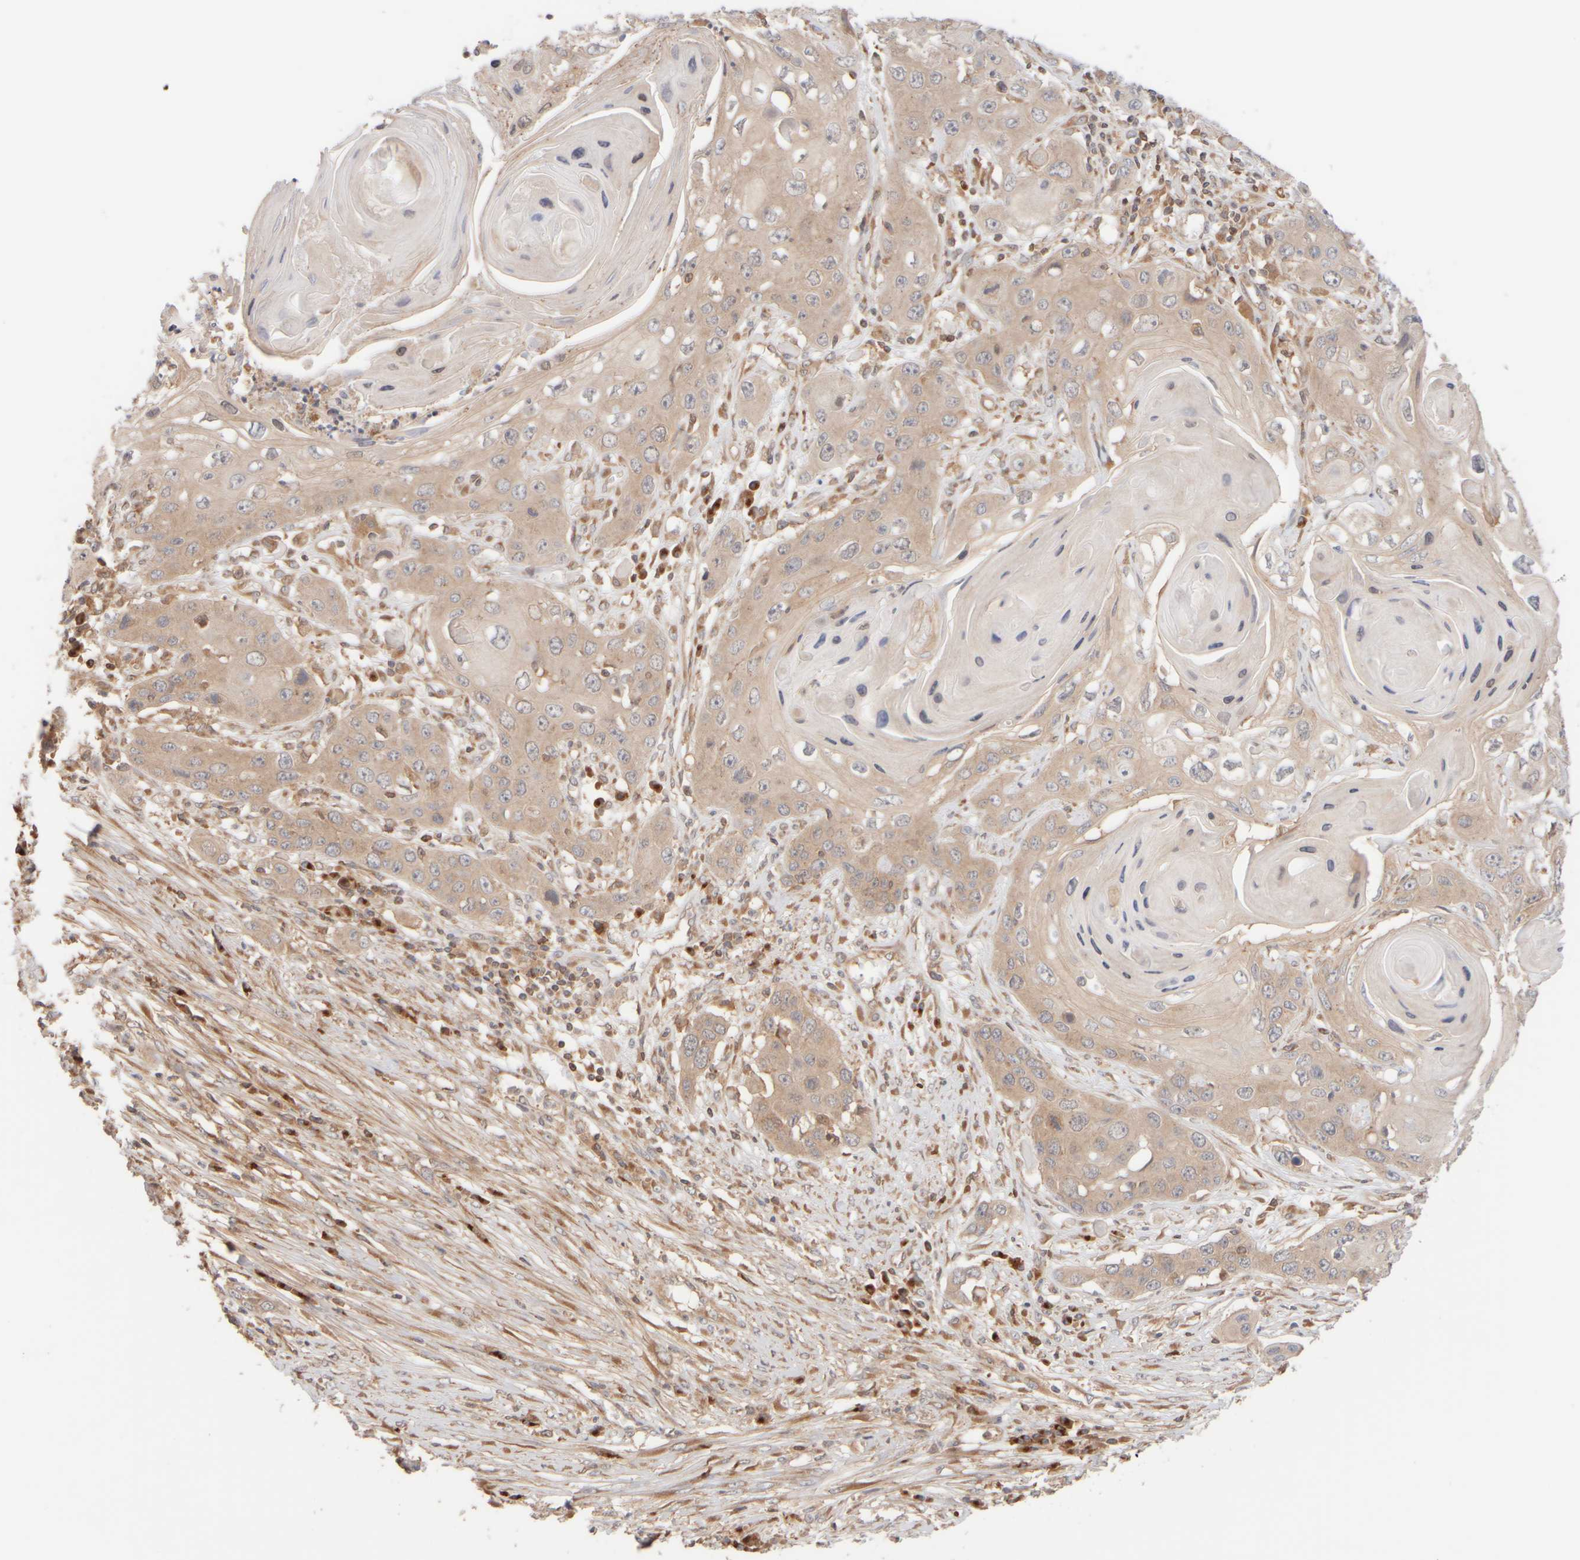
{"staining": {"intensity": "weak", "quantity": ">75%", "location": "cytoplasmic/membranous"}, "tissue": "skin cancer", "cell_type": "Tumor cells", "image_type": "cancer", "snomed": [{"axis": "morphology", "description": "Squamous cell carcinoma, NOS"}, {"axis": "topography", "description": "Skin"}], "caption": "A brown stain labels weak cytoplasmic/membranous expression of a protein in human skin cancer (squamous cell carcinoma) tumor cells. (Stains: DAB in brown, nuclei in blue, Microscopy: brightfield microscopy at high magnification).", "gene": "RABEP1", "patient": {"sex": "male", "age": 55}}